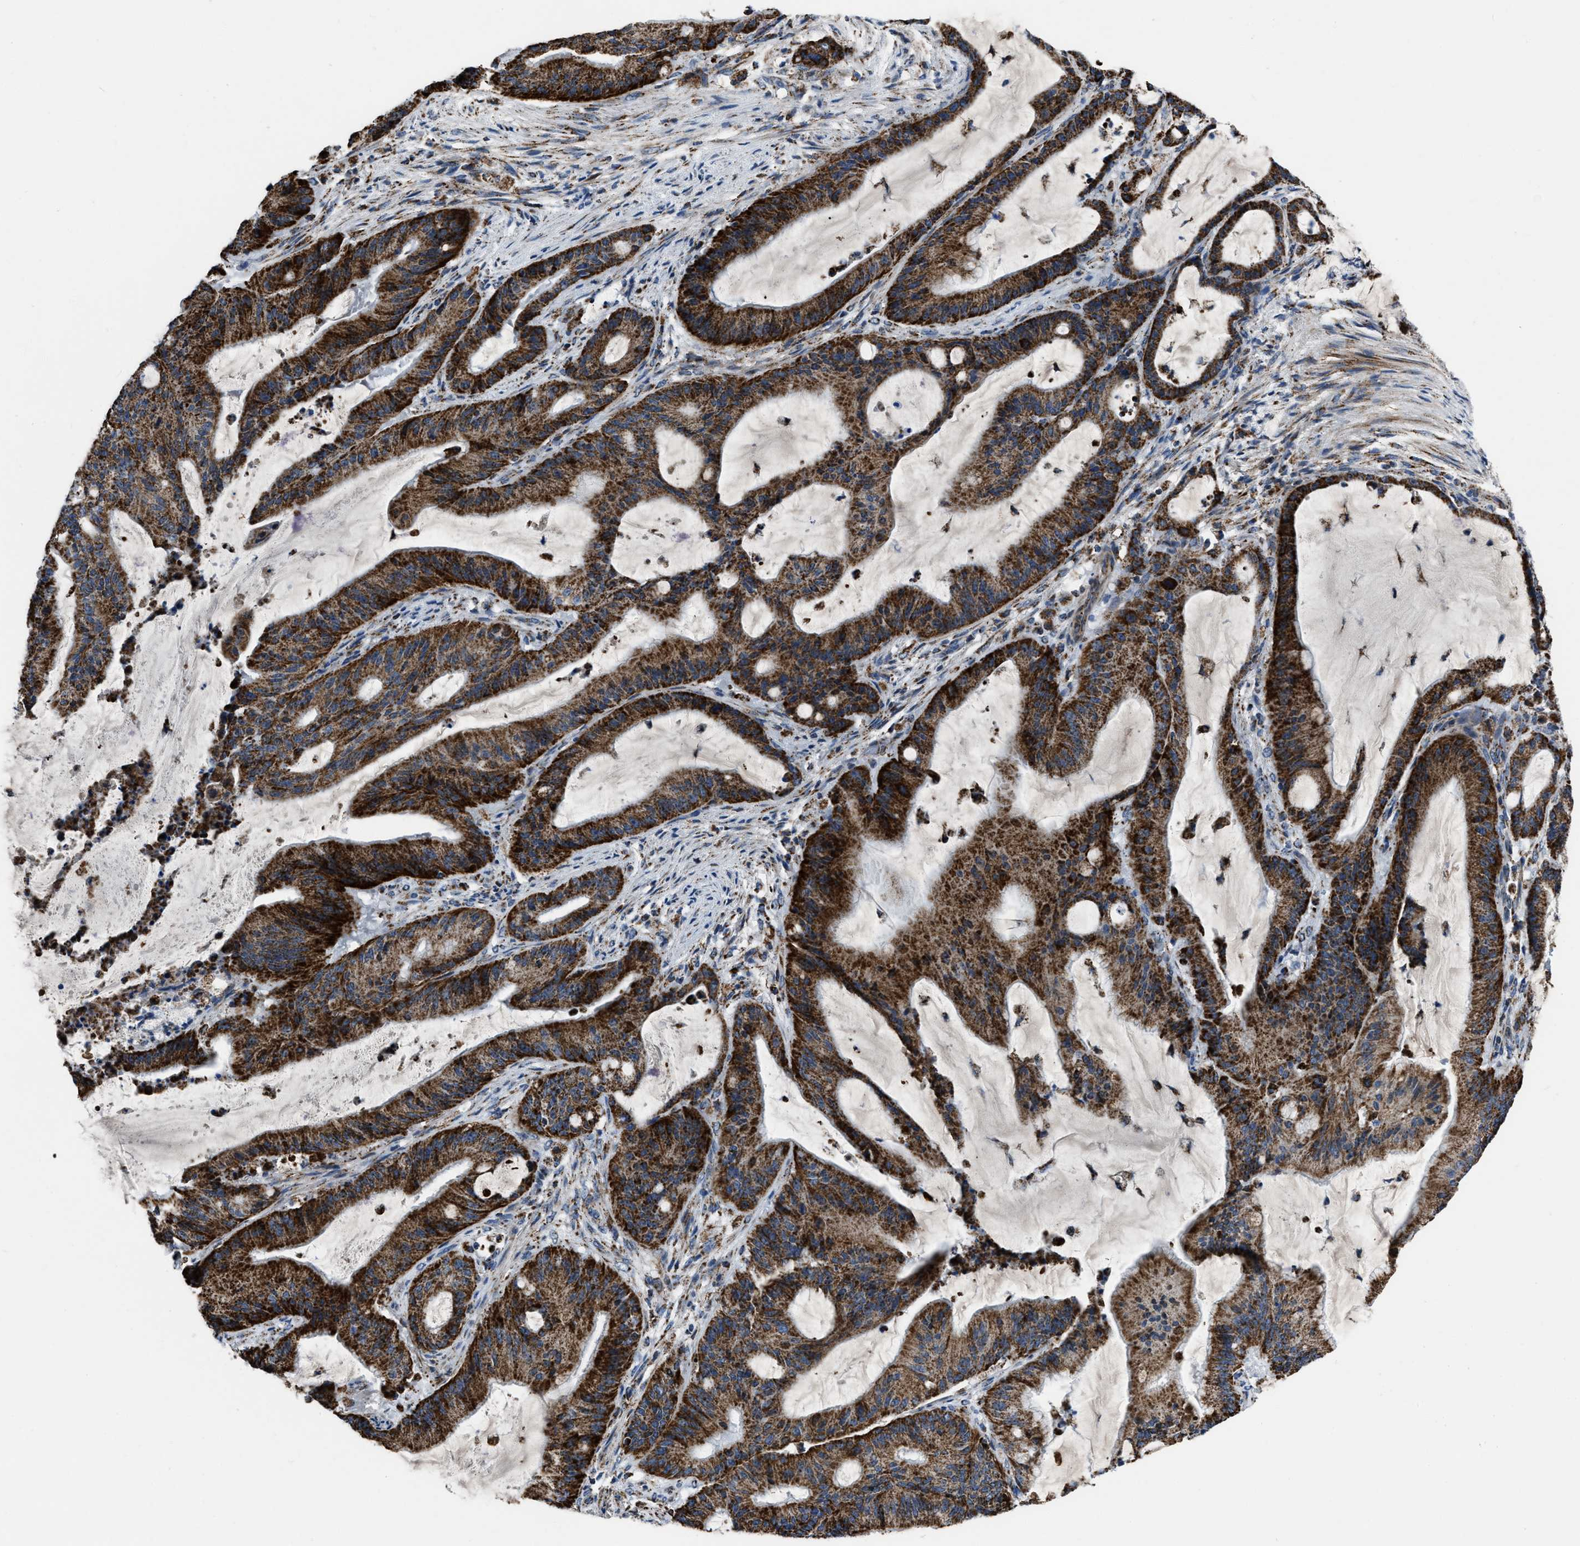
{"staining": {"intensity": "strong", "quantity": ">75%", "location": "cytoplasmic/membranous"}, "tissue": "liver cancer", "cell_type": "Tumor cells", "image_type": "cancer", "snomed": [{"axis": "morphology", "description": "Normal tissue, NOS"}, {"axis": "morphology", "description": "Cholangiocarcinoma"}, {"axis": "topography", "description": "Liver"}, {"axis": "topography", "description": "Peripheral nerve tissue"}], "caption": "Human cholangiocarcinoma (liver) stained with a brown dye displays strong cytoplasmic/membranous positive expression in approximately >75% of tumor cells.", "gene": "NSD3", "patient": {"sex": "female", "age": 73}}